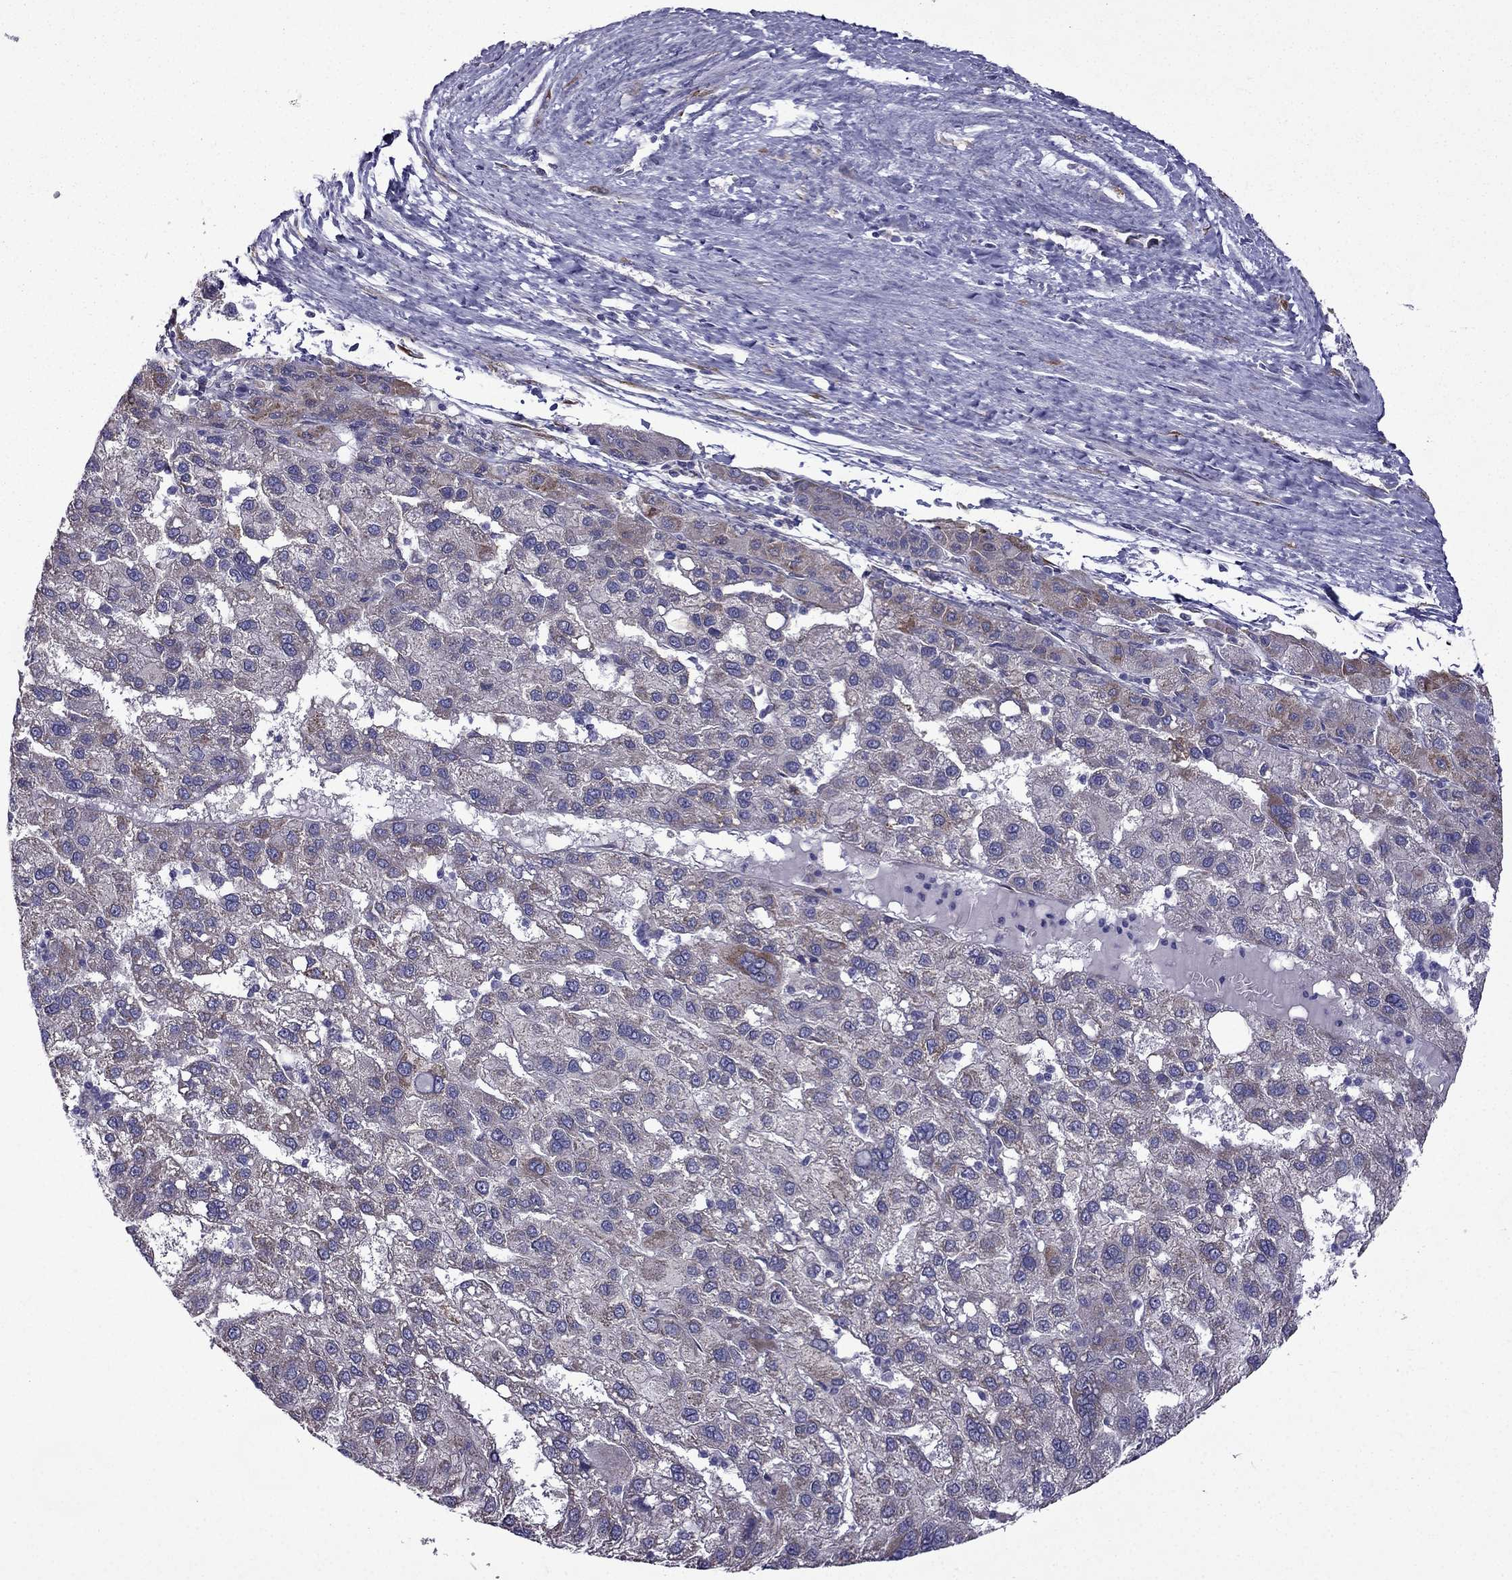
{"staining": {"intensity": "moderate", "quantity": "<25%", "location": "cytoplasmic/membranous"}, "tissue": "liver cancer", "cell_type": "Tumor cells", "image_type": "cancer", "snomed": [{"axis": "morphology", "description": "Carcinoma, Hepatocellular, NOS"}, {"axis": "topography", "description": "Liver"}], "caption": "Human liver hepatocellular carcinoma stained with a brown dye displays moderate cytoplasmic/membranous positive positivity in approximately <25% of tumor cells.", "gene": "IKBIP", "patient": {"sex": "female", "age": 82}}